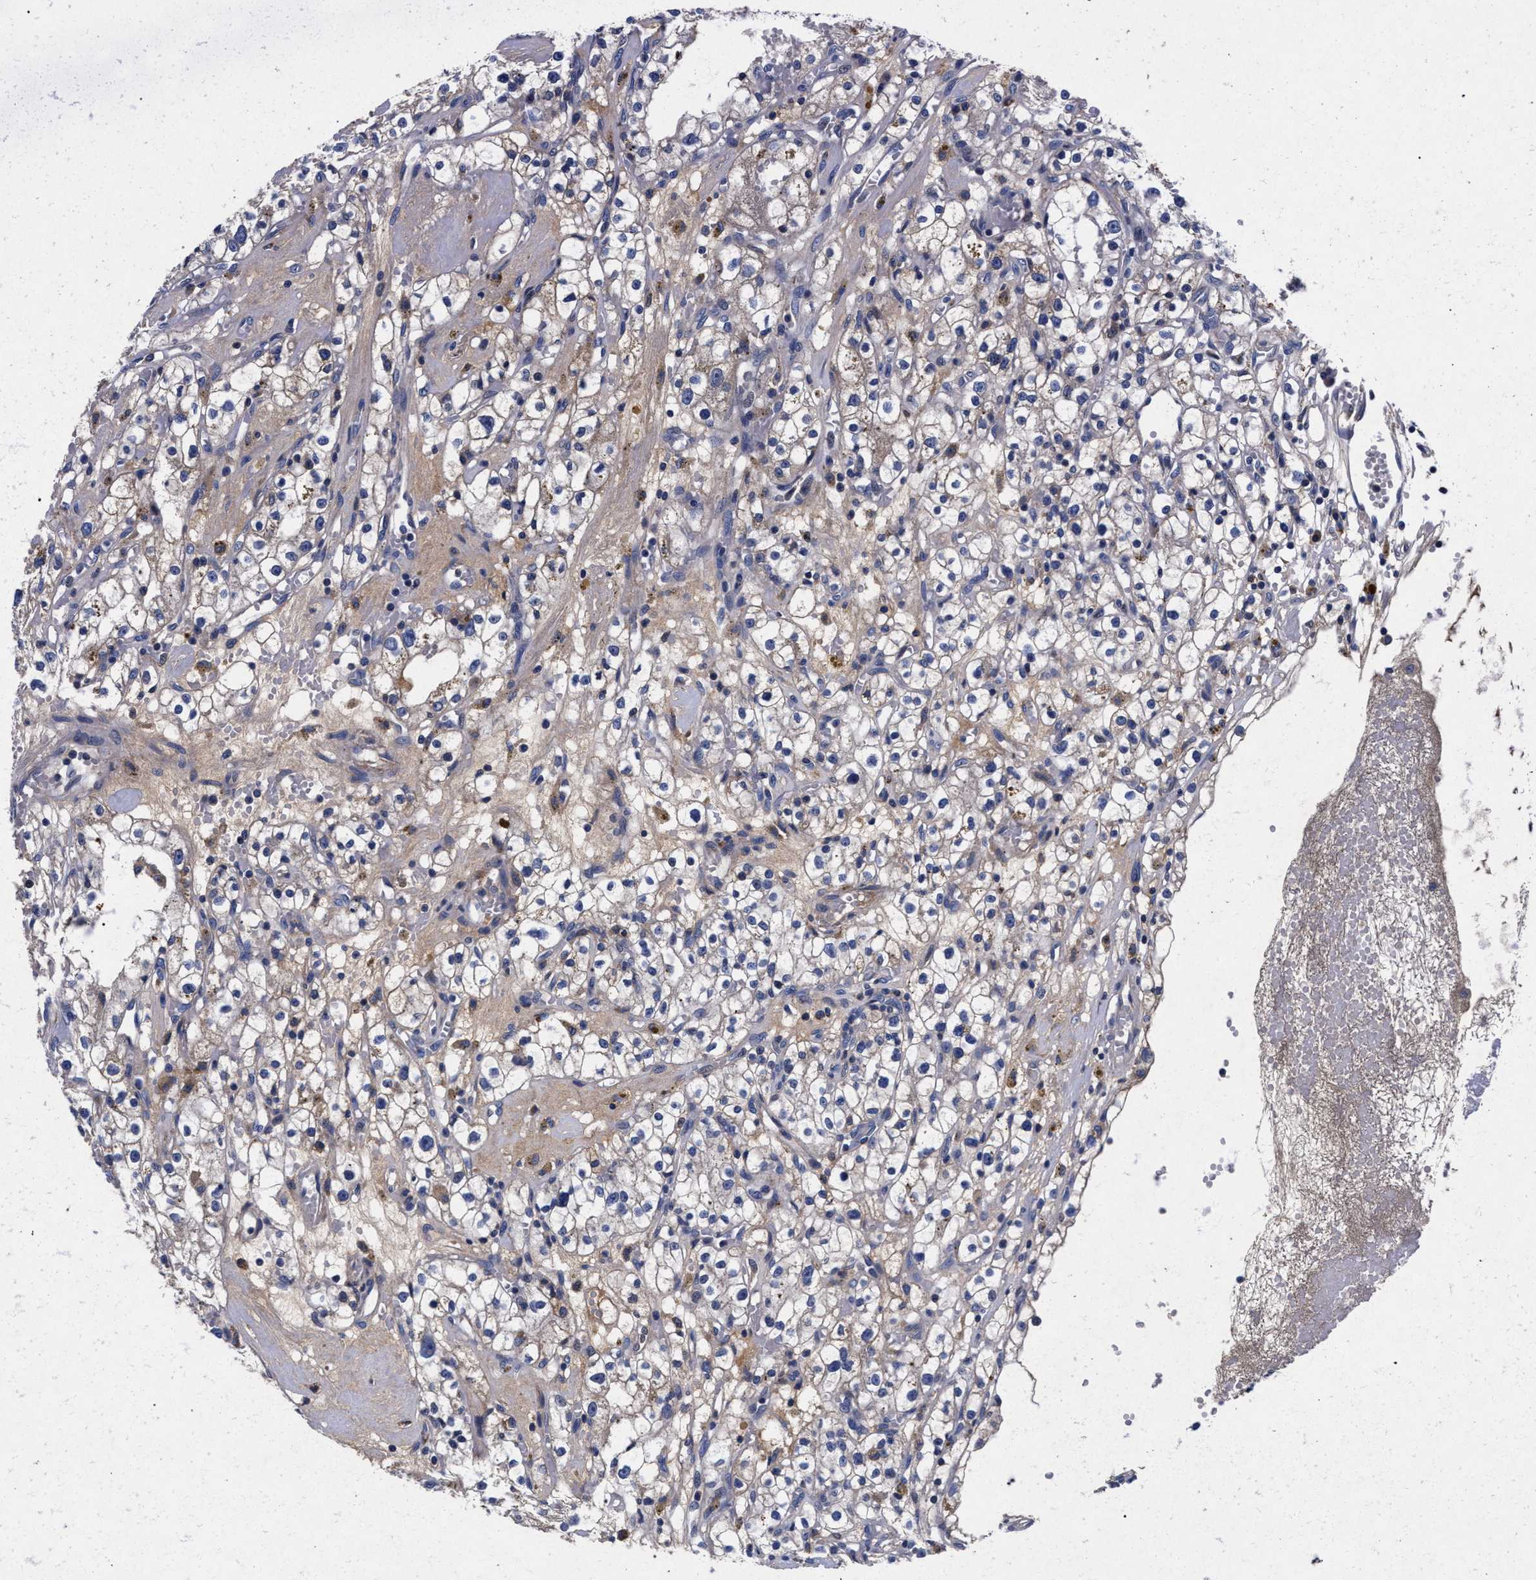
{"staining": {"intensity": "weak", "quantity": "25%-75%", "location": "cytoplasmic/membranous"}, "tissue": "renal cancer", "cell_type": "Tumor cells", "image_type": "cancer", "snomed": [{"axis": "morphology", "description": "Adenocarcinoma, NOS"}, {"axis": "topography", "description": "Kidney"}], "caption": "High-power microscopy captured an immunohistochemistry (IHC) image of adenocarcinoma (renal), revealing weak cytoplasmic/membranous positivity in about 25%-75% of tumor cells.", "gene": "HSD17B14", "patient": {"sex": "male", "age": 56}}